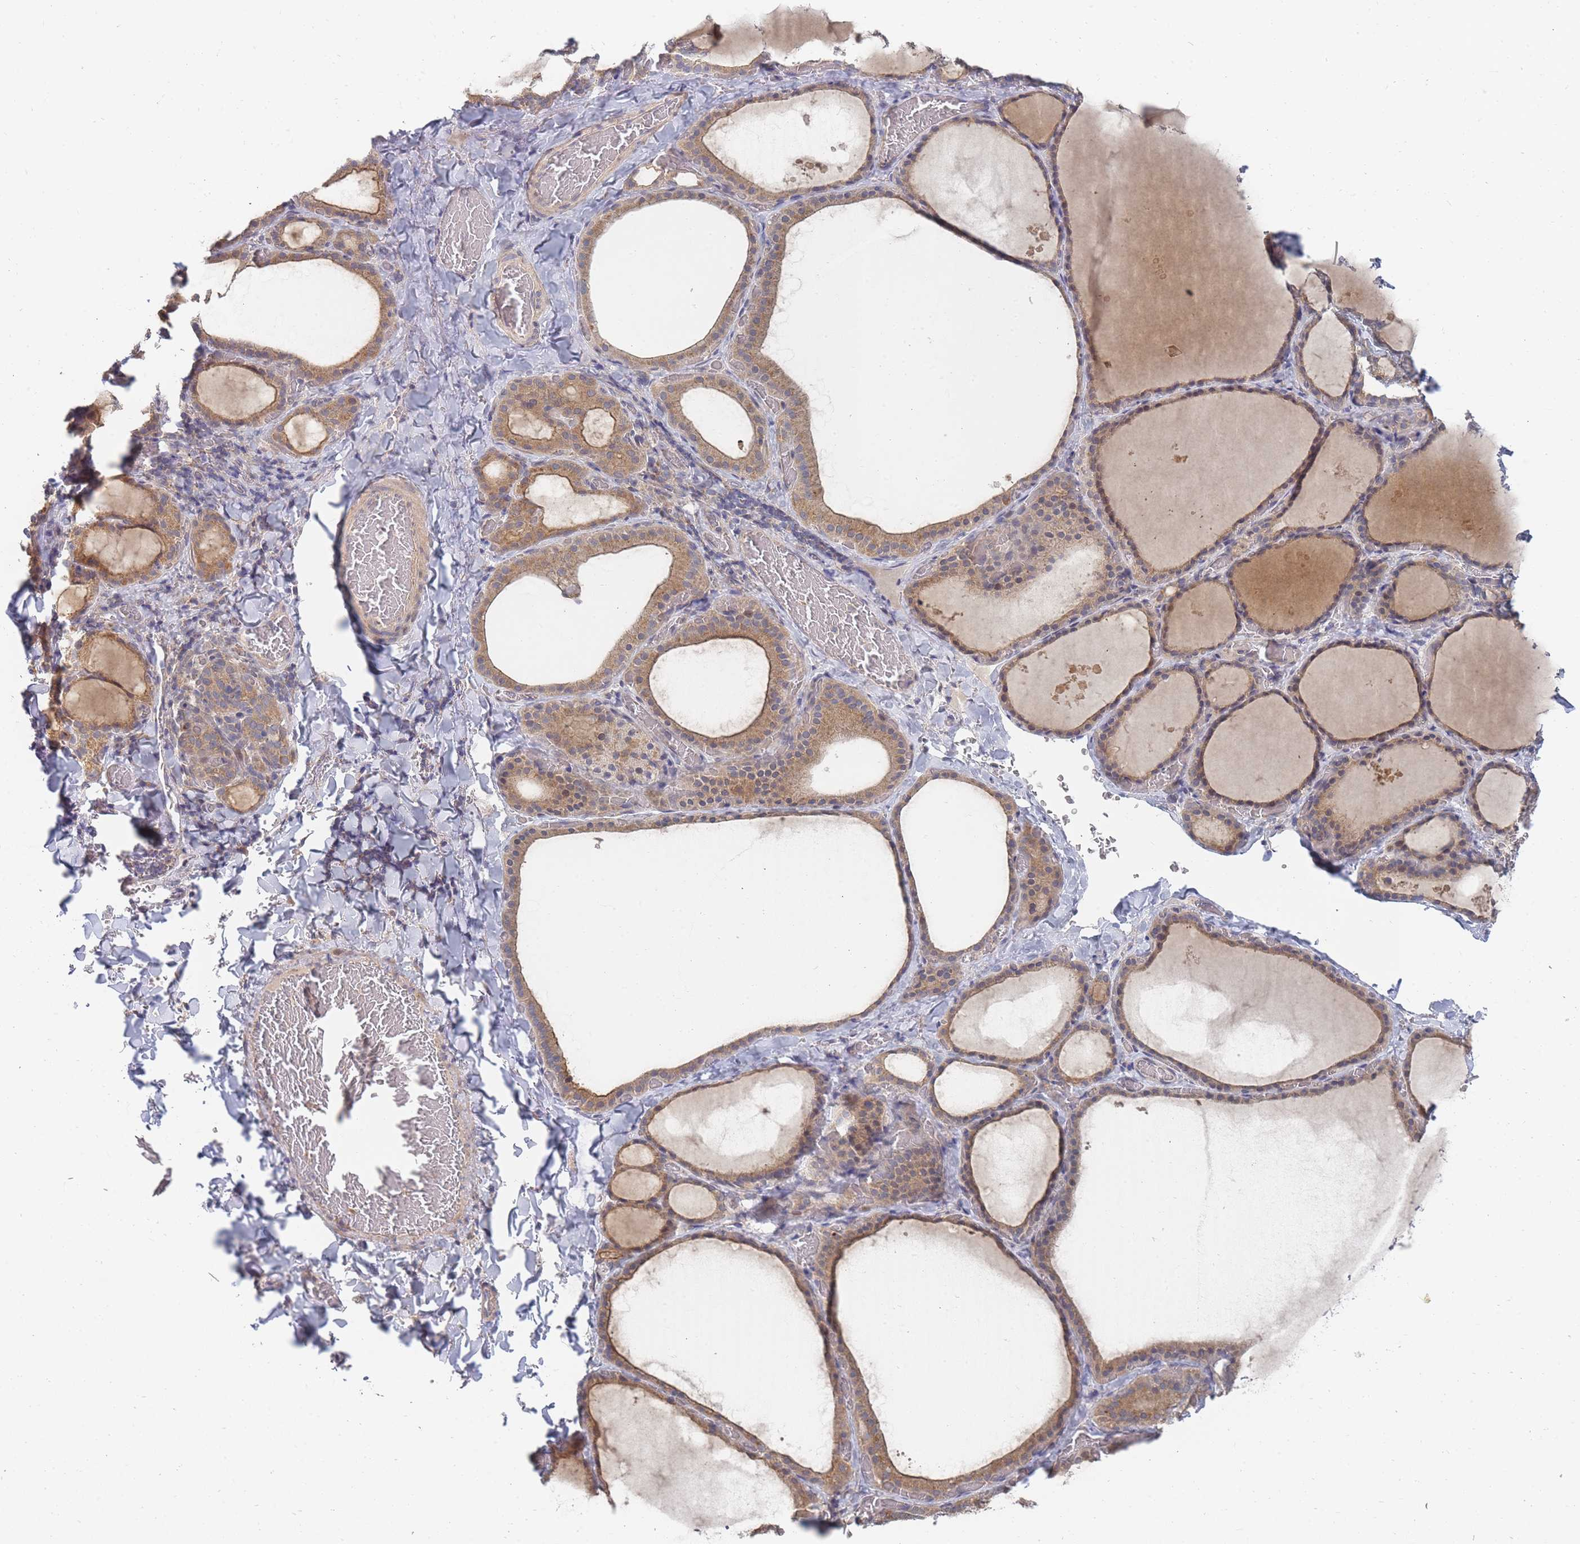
{"staining": {"intensity": "moderate", "quantity": "25%-75%", "location": "cytoplasmic/membranous"}, "tissue": "thyroid gland", "cell_type": "Glandular cells", "image_type": "normal", "snomed": [{"axis": "morphology", "description": "Normal tissue, NOS"}, {"axis": "topography", "description": "Thyroid gland"}], "caption": "Immunohistochemistry (DAB (3,3'-diaminobenzidine)) staining of normal human thyroid gland shows moderate cytoplasmic/membranous protein staining in about 25%-75% of glandular cells.", "gene": "SLC35F5", "patient": {"sex": "female", "age": 39}}